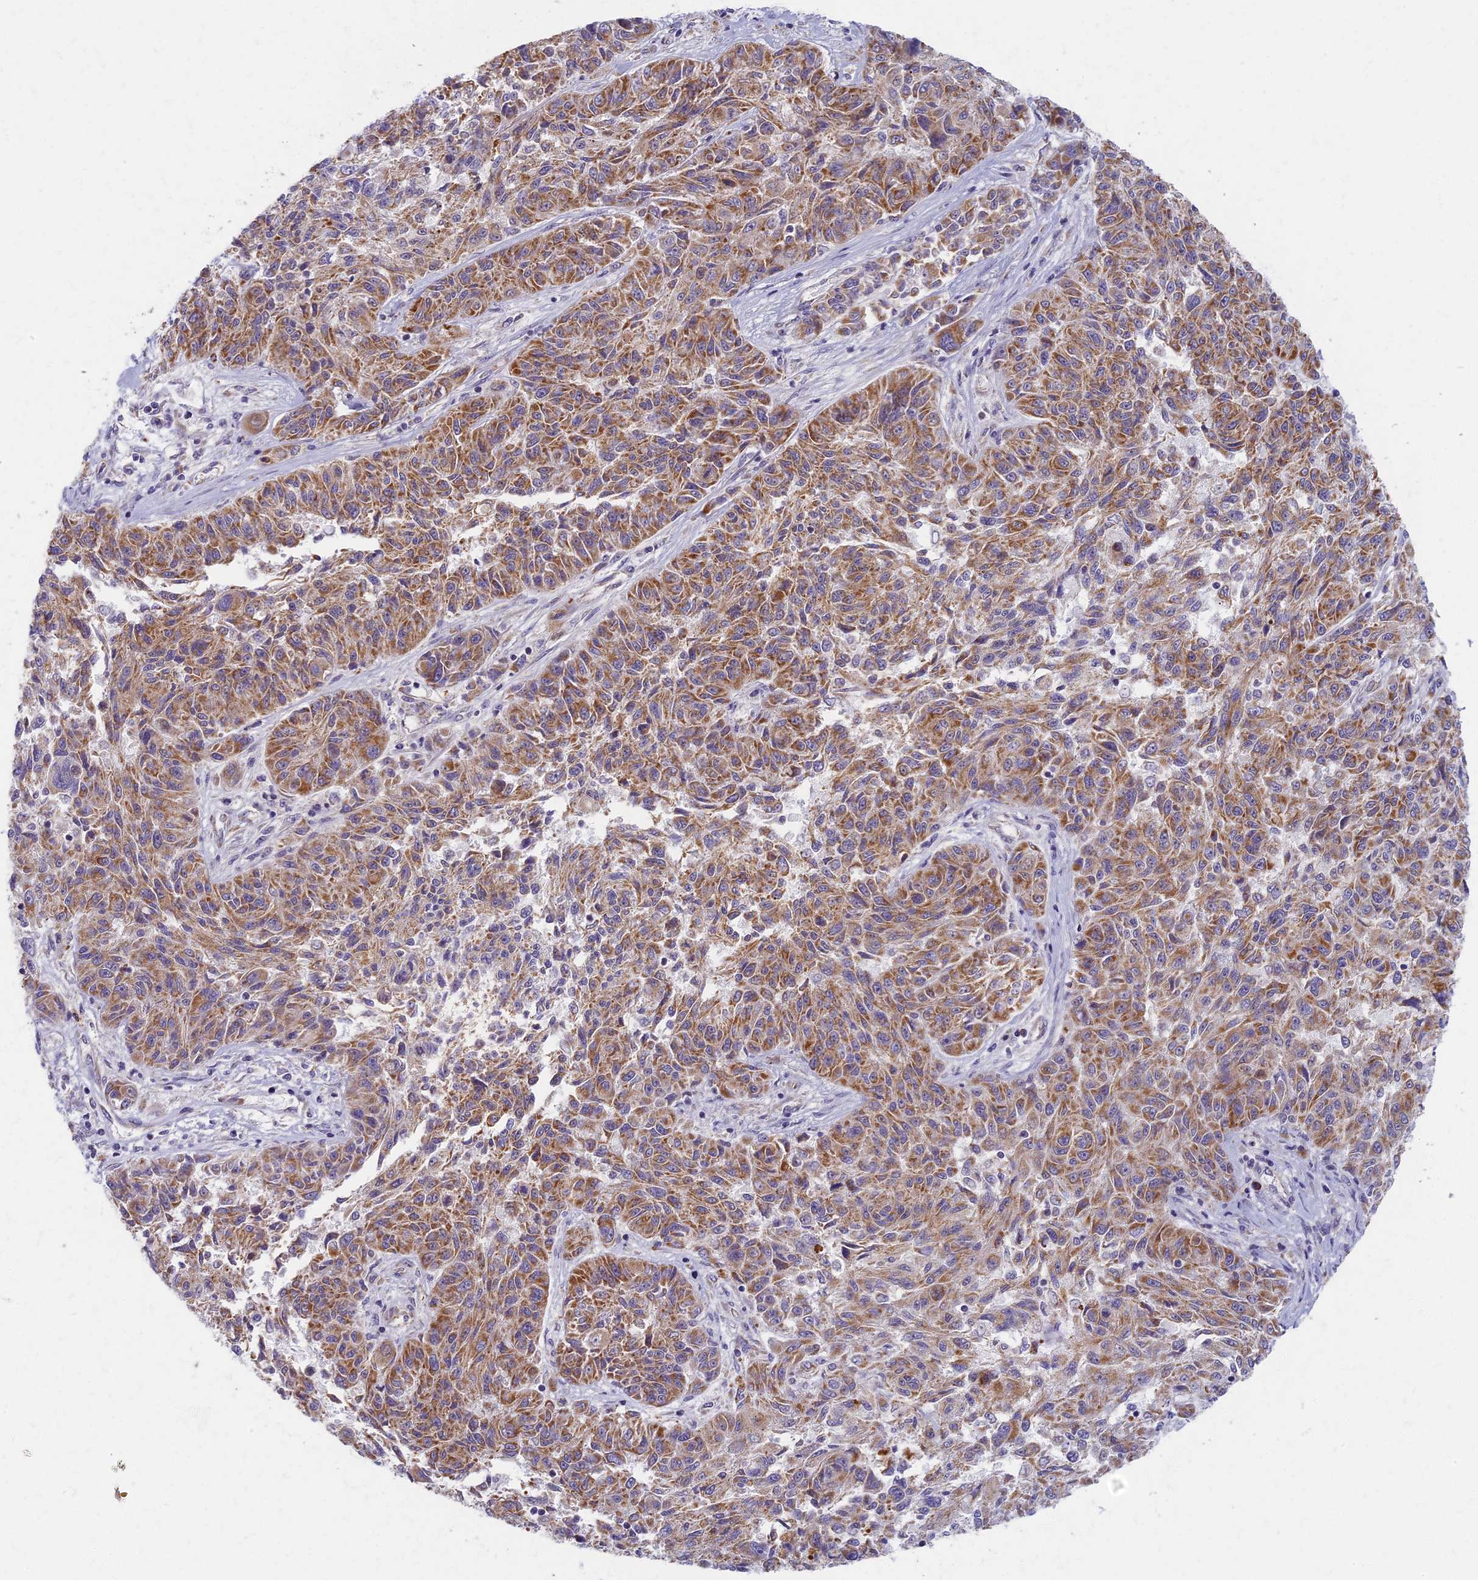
{"staining": {"intensity": "moderate", "quantity": ">75%", "location": "cytoplasmic/membranous"}, "tissue": "melanoma", "cell_type": "Tumor cells", "image_type": "cancer", "snomed": [{"axis": "morphology", "description": "Malignant melanoma, NOS"}, {"axis": "topography", "description": "Skin"}], "caption": "IHC of malignant melanoma displays medium levels of moderate cytoplasmic/membranous expression in approximately >75% of tumor cells. (DAB IHC, brown staining for protein, blue staining for nuclei).", "gene": "MRPS25", "patient": {"sex": "male", "age": 53}}